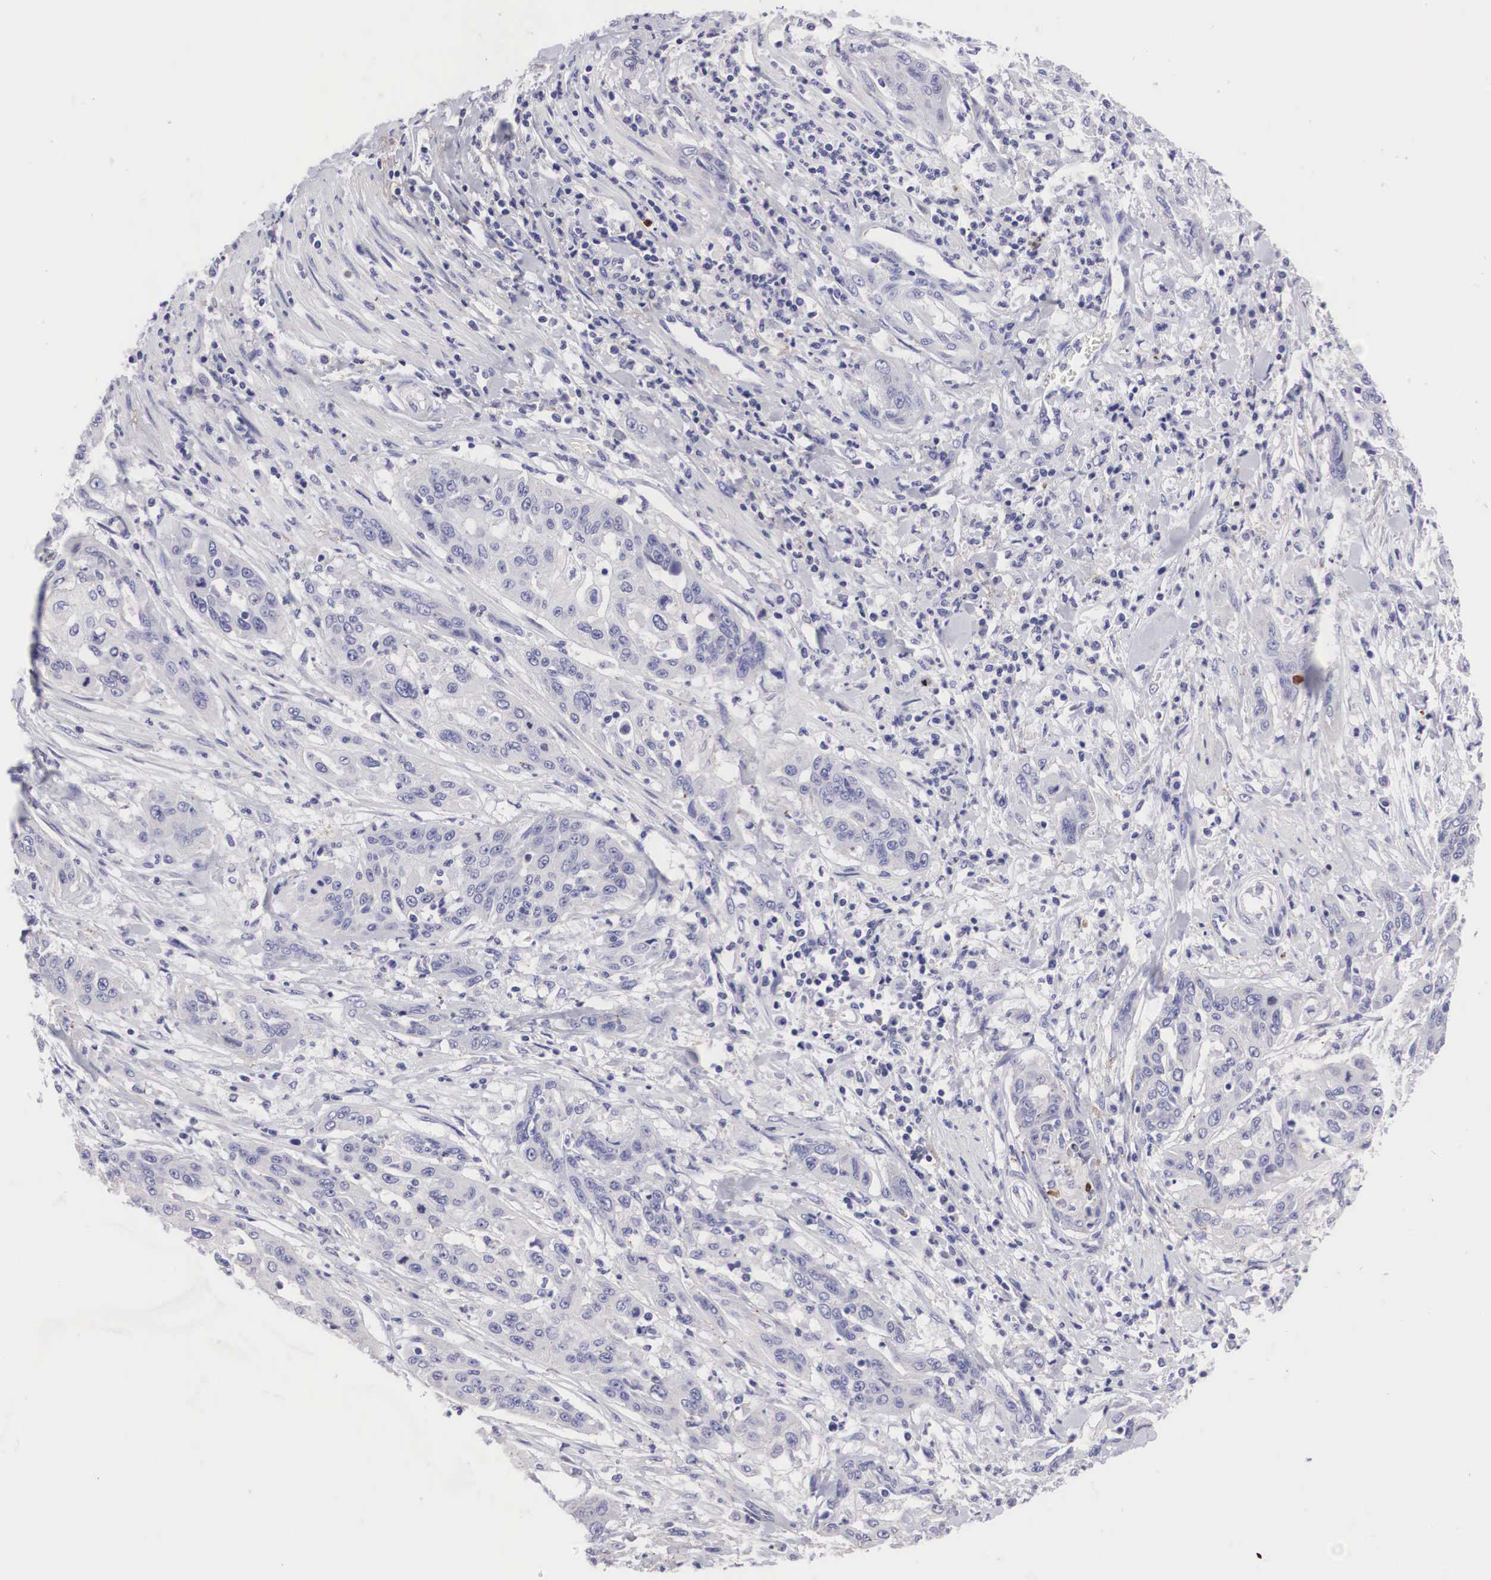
{"staining": {"intensity": "negative", "quantity": "none", "location": "none"}, "tissue": "cervical cancer", "cell_type": "Tumor cells", "image_type": "cancer", "snomed": [{"axis": "morphology", "description": "Squamous cell carcinoma, NOS"}, {"axis": "topography", "description": "Cervix"}], "caption": "An image of squamous cell carcinoma (cervical) stained for a protein demonstrates no brown staining in tumor cells. (DAB immunohistochemistry, high magnification).", "gene": "CLU", "patient": {"sex": "female", "age": 41}}